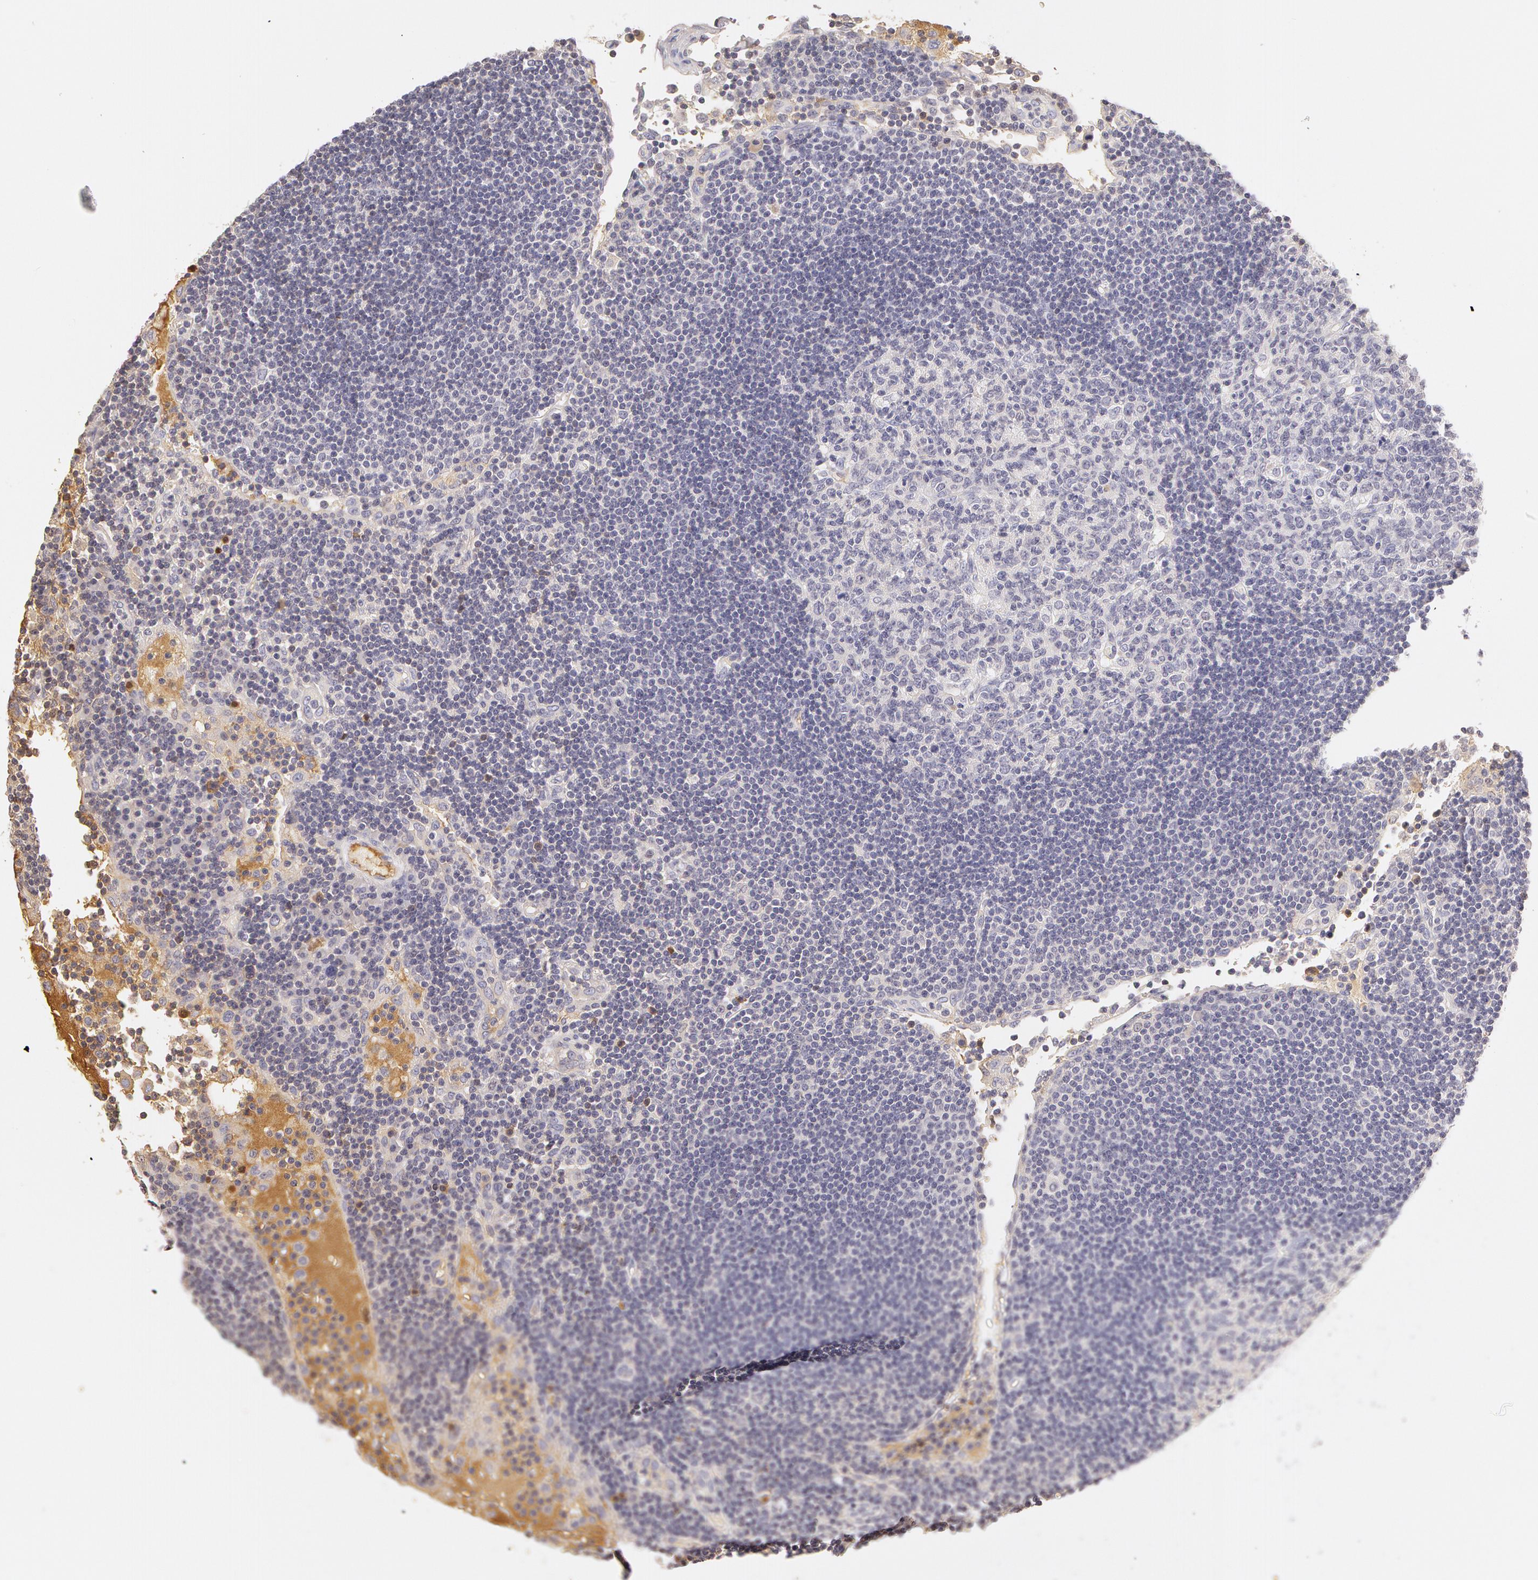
{"staining": {"intensity": "negative", "quantity": "none", "location": "none"}, "tissue": "lymph node", "cell_type": "Germinal center cells", "image_type": "normal", "snomed": [{"axis": "morphology", "description": "Normal tissue, NOS"}, {"axis": "topography", "description": "Lymph node"}], "caption": "Immunohistochemistry image of benign lymph node: lymph node stained with DAB exhibits no significant protein expression in germinal center cells. (DAB immunohistochemistry (IHC), high magnification).", "gene": "AHSG", "patient": {"sex": "male", "age": 54}}